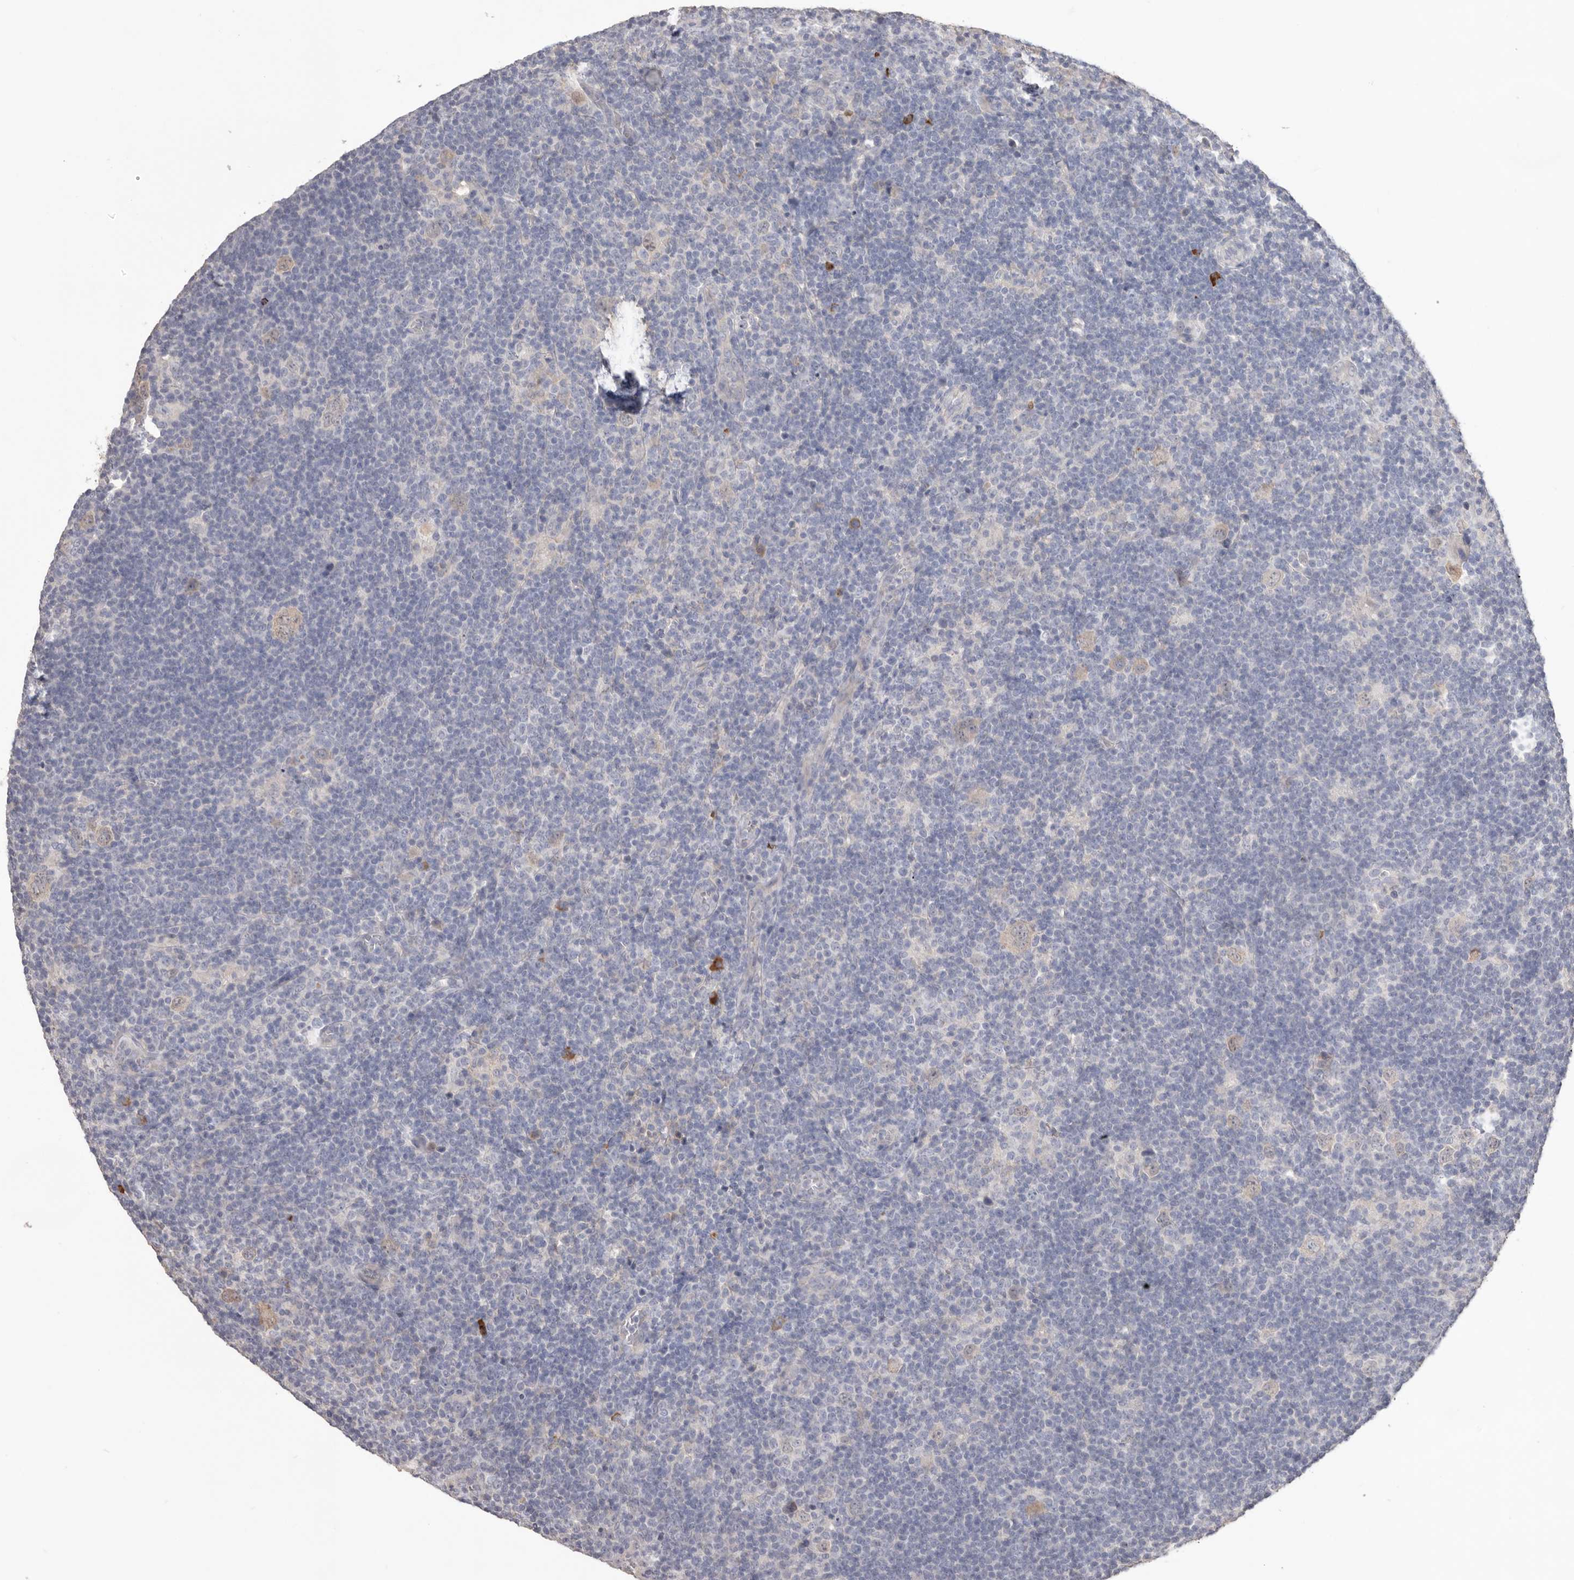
{"staining": {"intensity": "weak", "quantity": "25%-75%", "location": "cytoplasmic/membranous"}, "tissue": "lymphoma", "cell_type": "Tumor cells", "image_type": "cancer", "snomed": [{"axis": "morphology", "description": "Hodgkin's disease, NOS"}, {"axis": "topography", "description": "Lymph node"}], "caption": "Human Hodgkin's disease stained for a protein (brown) reveals weak cytoplasmic/membranous positive positivity in about 25%-75% of tumor cells.", "gene": "HCAR2", "patient": {"sex": "female", "age": 57}}